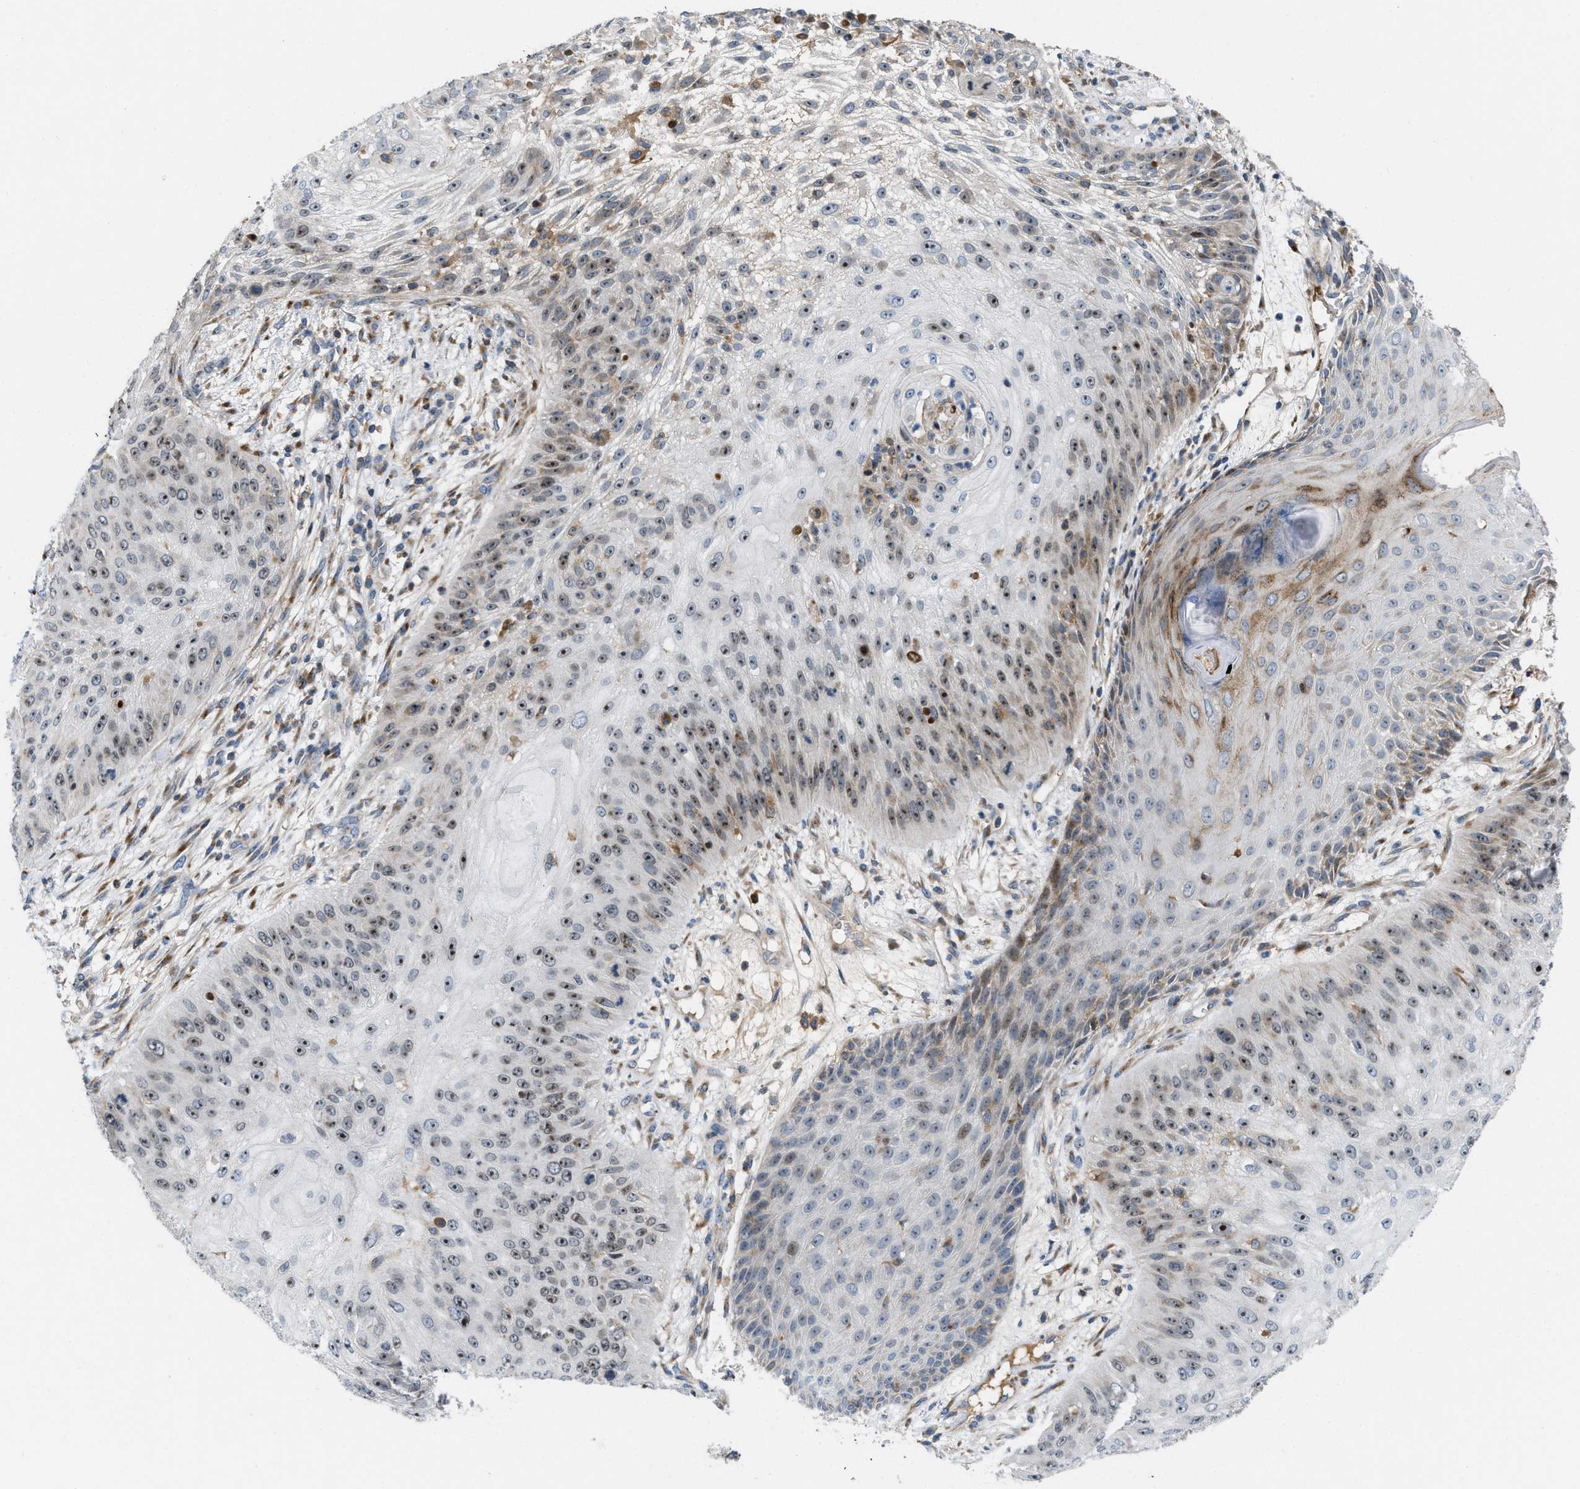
{"staining": {"intensity": "moderate", "quantity": ">75%", "location": "nuclear"}, "tissue": "skin cancer", "cell_type": "Tumor cells", "image_type": "cancer", "snomed": [{"axis": "morphology", "description": "Squamous cell carcinoma, NOS"}, {"axis": "topography", "description": "Skin"}], "caption": "Protein expression analysis of skin squamous cell carcinoma demonstrates moderate nuclear staining in about >75% of tumor cells. (IHC, brightfield microscopy, high magnification).", "gene": "DIPK1A", "patient": {"sex": "female", "age": 80}}